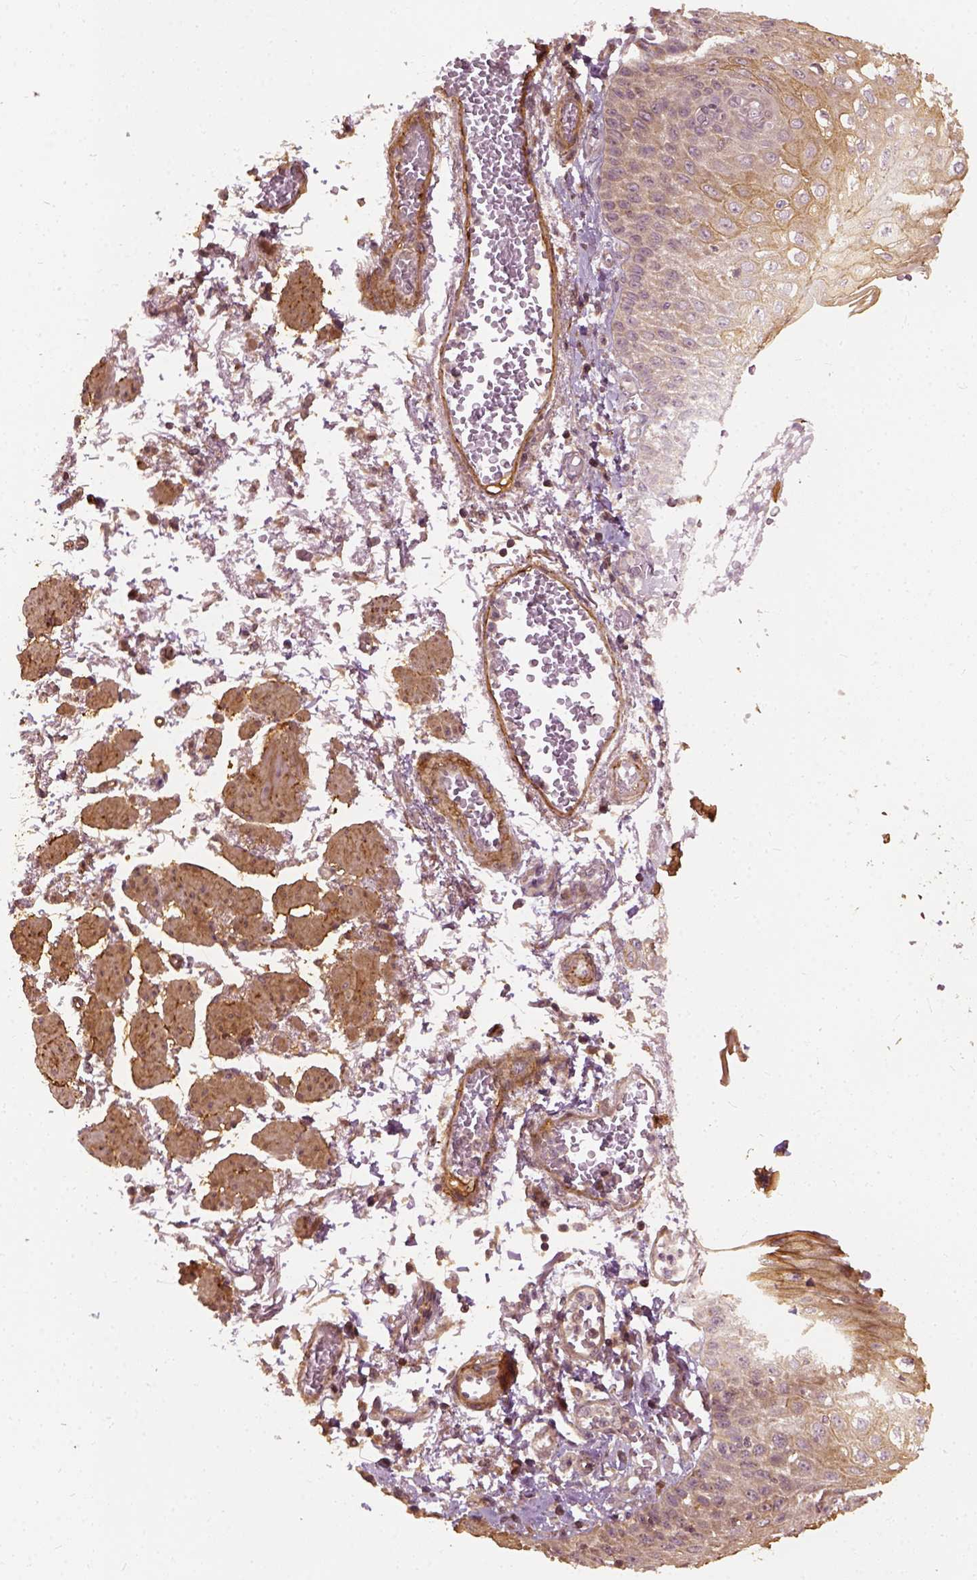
{"staining": {"intensity": "weak", "quantity": ">75%", "location": "cytoplasmic/membranous"}, "tissue": "esophagus", "cell_type": "Squamous epithelial cells", "image_type": "normal", "snomed": [{"axis": "morphology", "description": "Normal tissue, NOS"}, {"axis": "morphology", "description": "Adenocarcinoma, NOS"}, {"axis": "topography", "description": "Esophagus"}], "caption": "This micrograph shows immunohistochemistry staining of unremarkable esophagus, with low weak cytoplasmic/membranous staining in about >75% of squamous epithelial cells.", "gene": "VEGFA", "patient": {"sex": "male", "age": 81}}